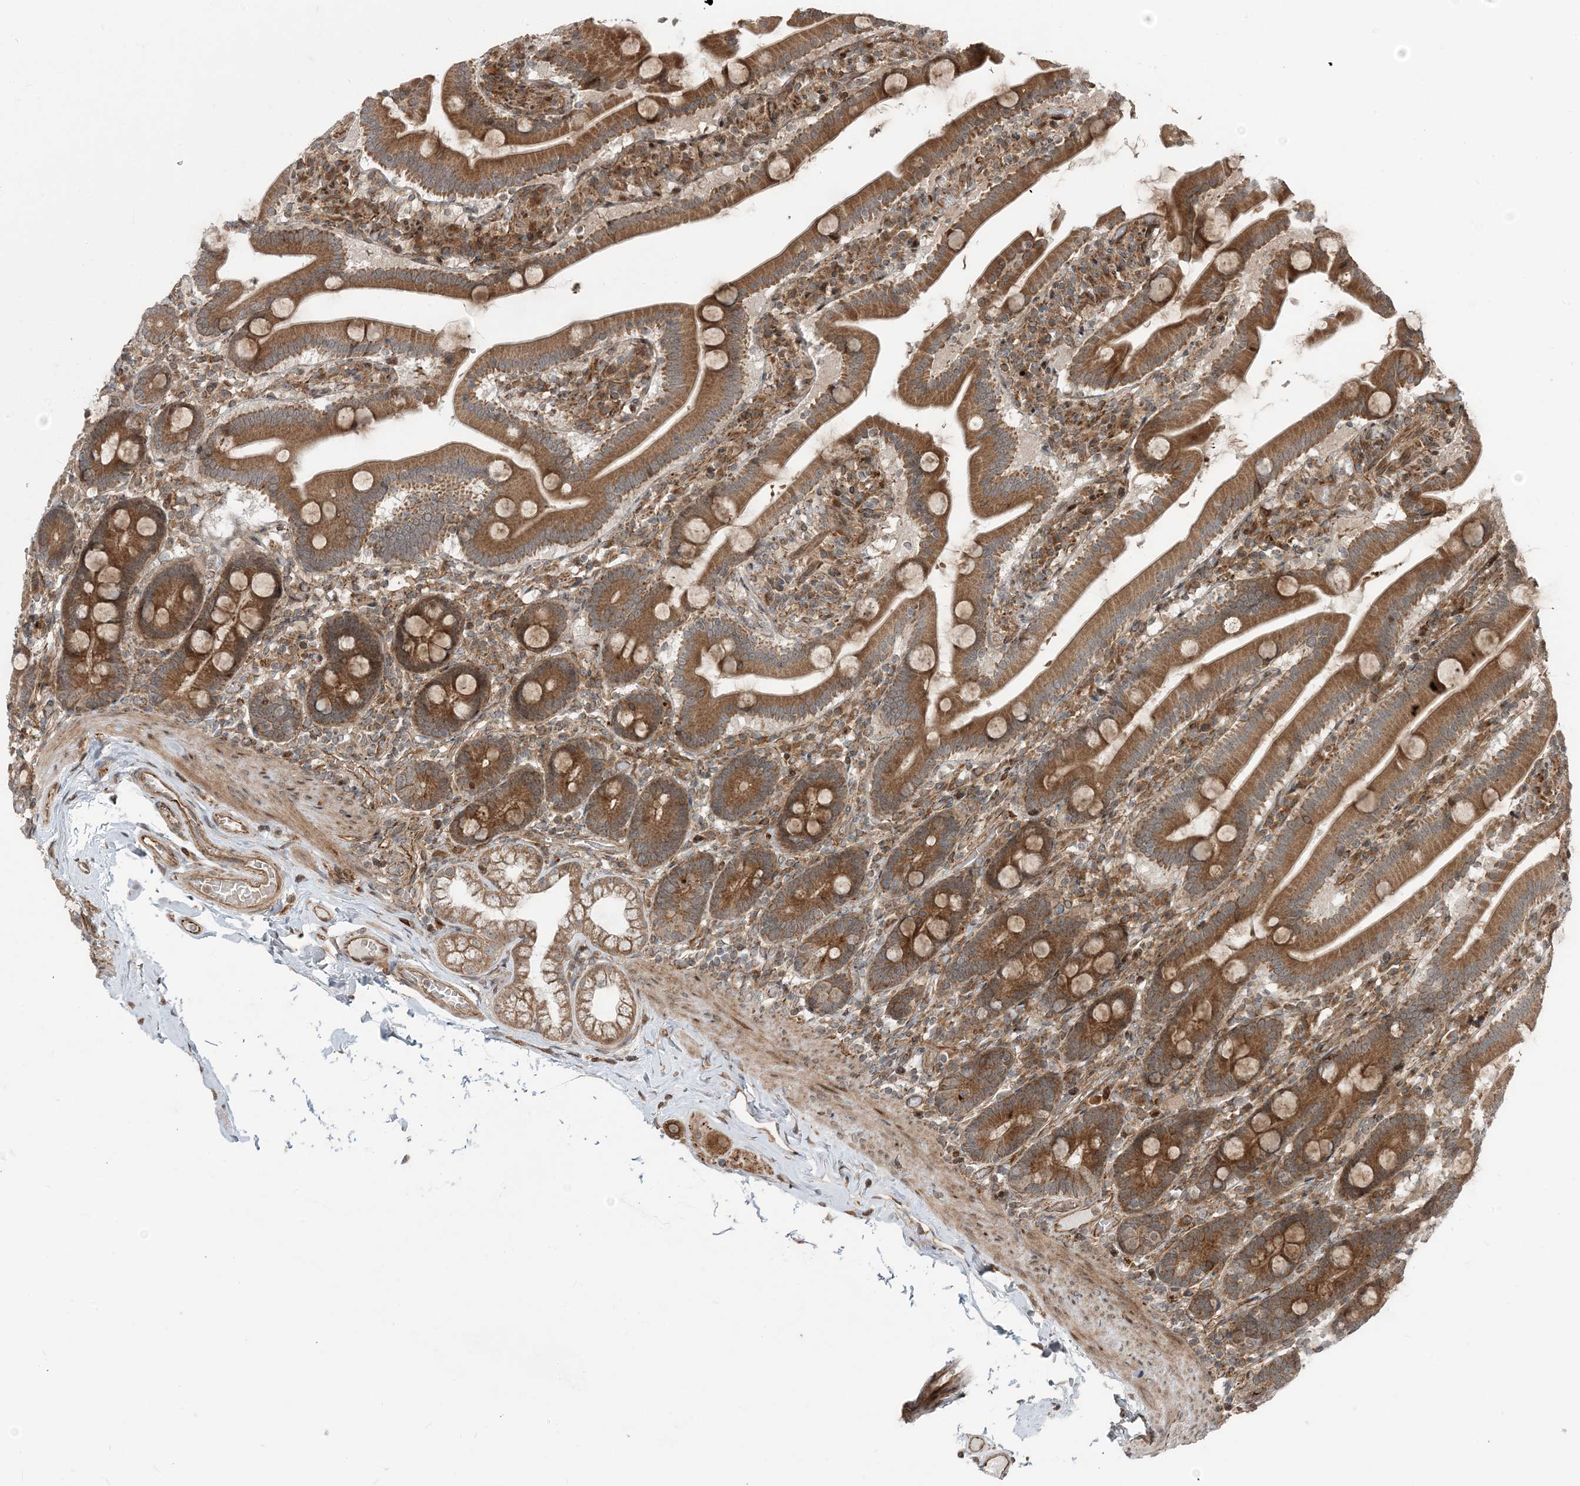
{"staining": {"intensity": "strong", "quantity": ">75%", "location": "cytoplasmic/membranous"}, "tissue": "duodenum", "cell_type": "Glandular cells", "image_type": "normal", "snomed": [{"axis": "morphology", "description": "Normal tissue, NOS"}, {"axis": "topography", "description": "Duodenum"}], "caption": "A high amount of strong cytoplasmic/membranous expression is present in about >75% of glandular cells in normal duodenum. The protein of interest is shown in brown color, while the nuclei are stained blue.", "gene": "EDEM2", "patient": {"sex": "male", "age": 55}}